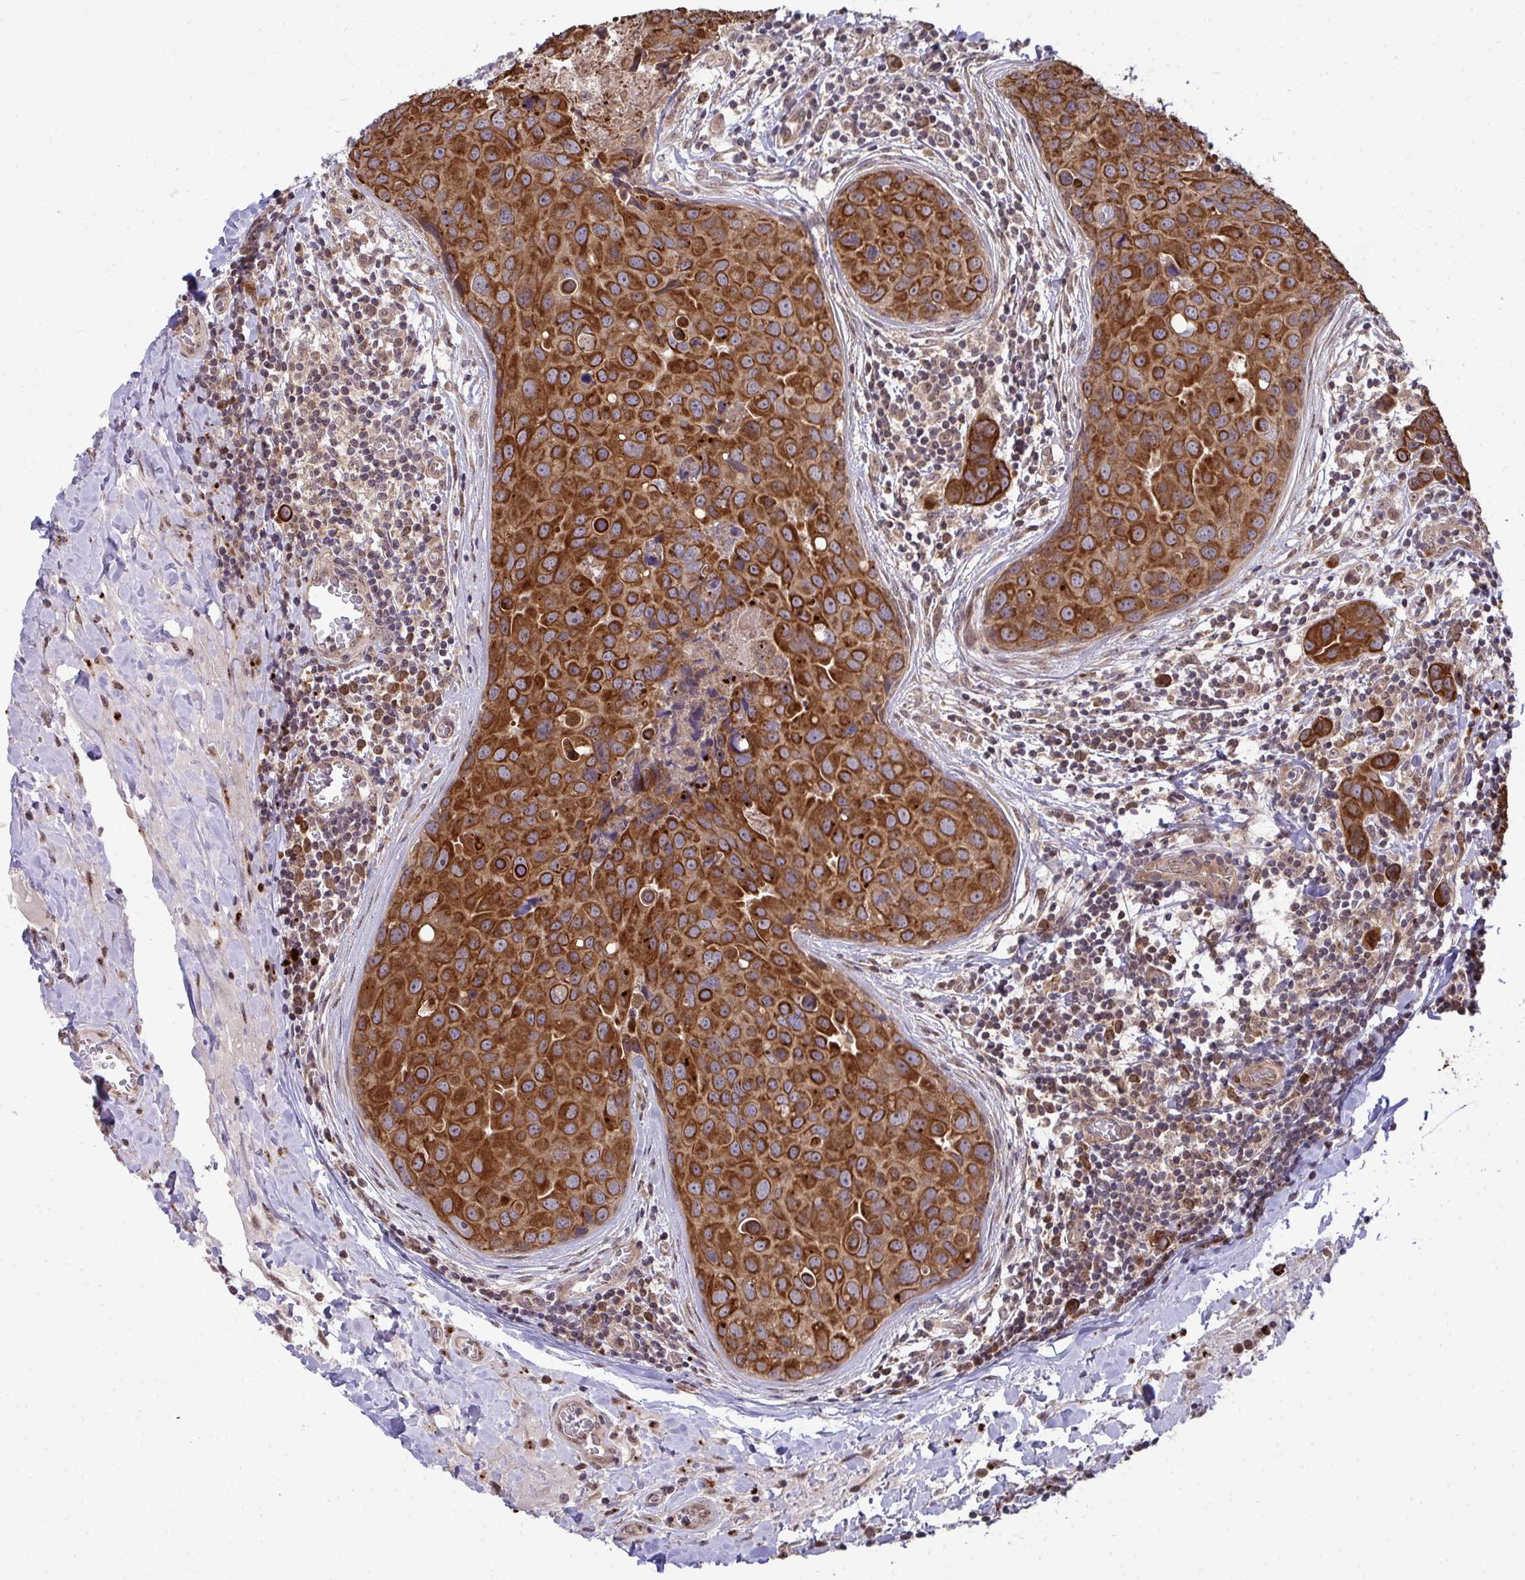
{"staining": {"intensity": "strong", "quantity": ">75%", "location": "cytoplasmic/membranous"}, "tissue": "breast cancer", "cell_type": "Tumor cells", "image_type": "cancer", "snomed": [{"axis": "morphology", "description": "Duct carcinoma"}, {"axis": "topography", "description": "Breast"}], "caption": "This photomicrograph demonstrates immunohistochemistry staining of breast infiltrating ductal carcinoma, with high strong cytoplasmic/membranous expression in approximately >75% of tumor cells.", "gene": "TRIM44", "patient": {"sex": "female", "age": 24}}